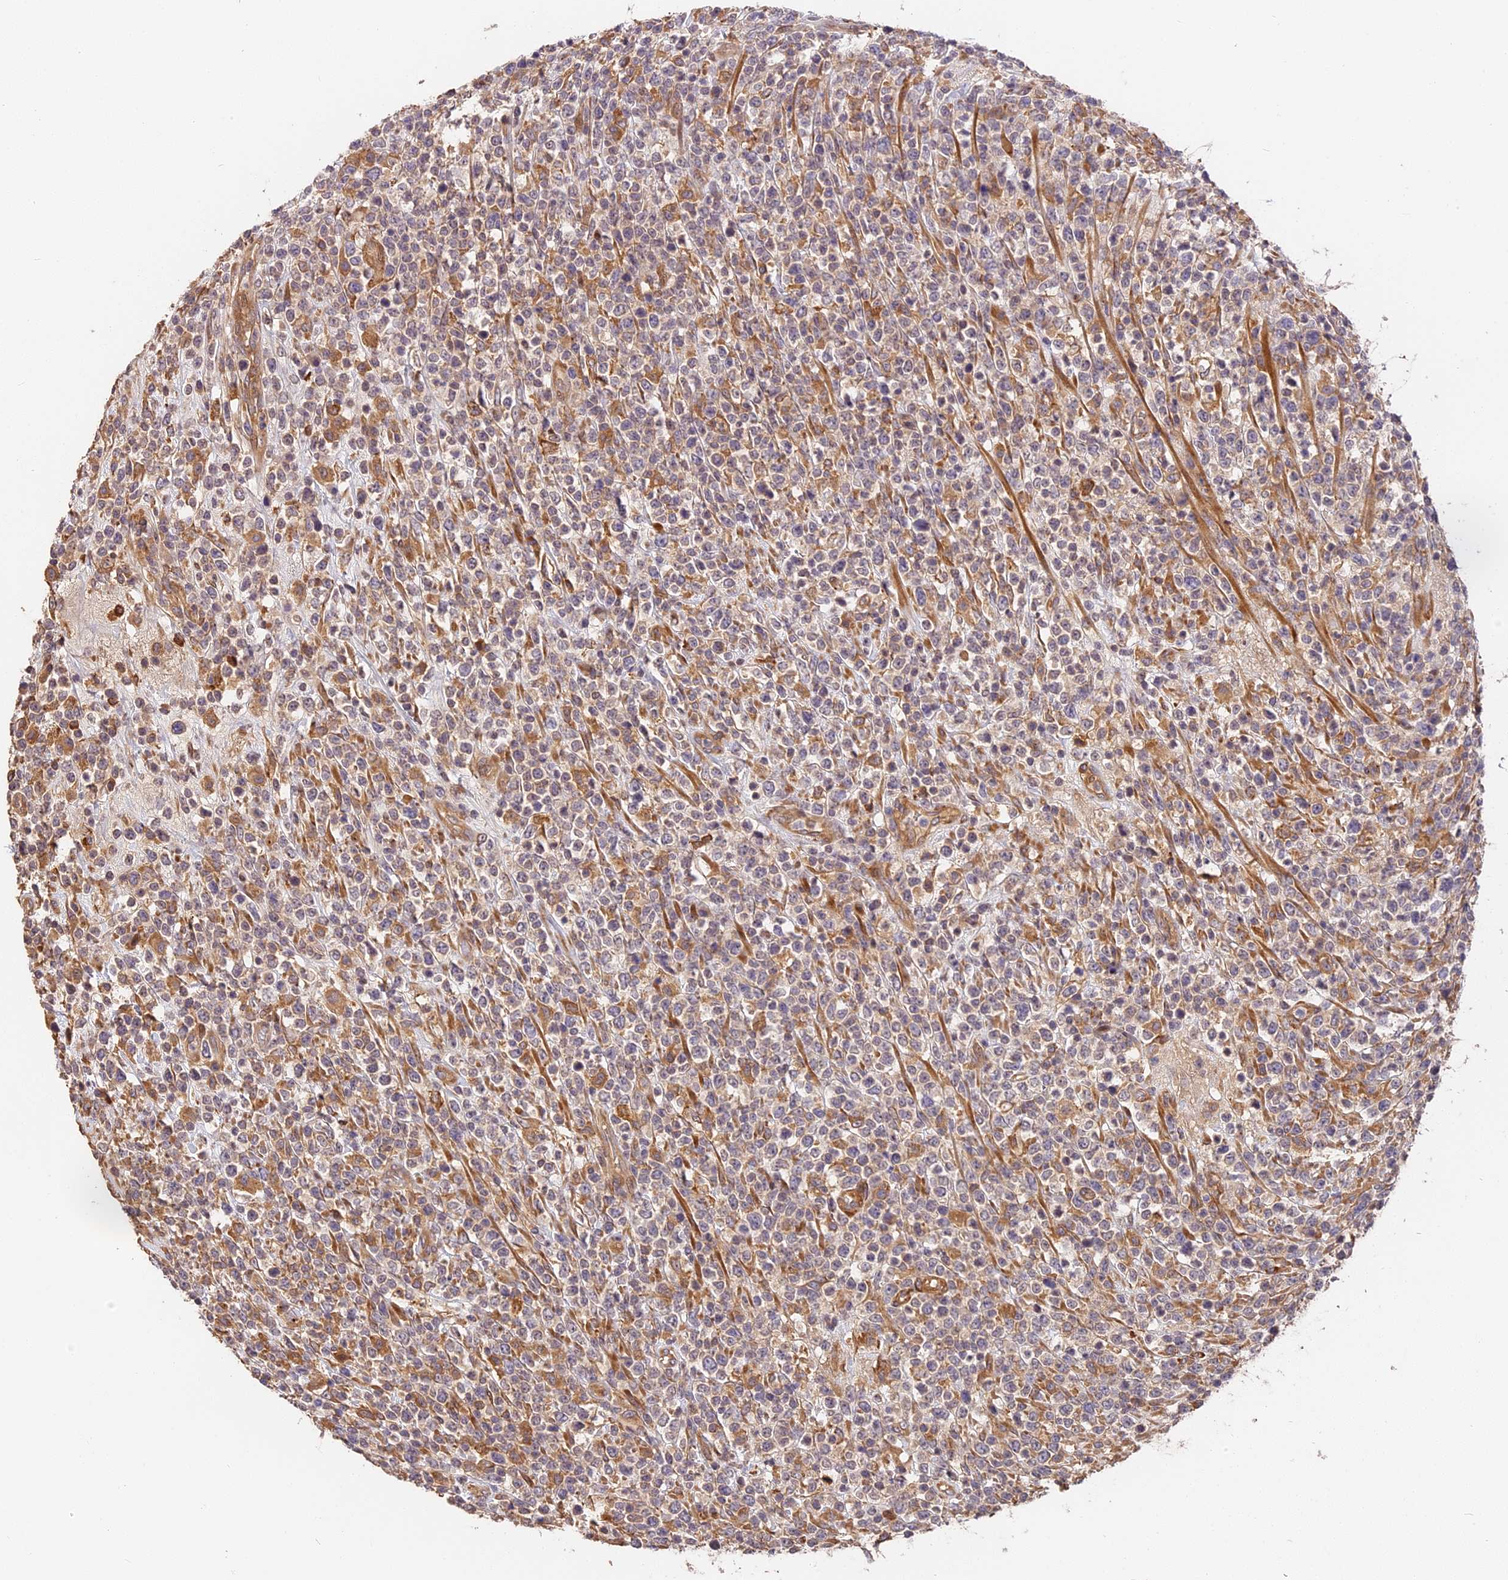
{"staining": {"intensity": "weak", "quantity": "<25%", "location": "cytoplasmic/membranous"}, "tissue": "lymphoma", "cell_type": "Tumor cells", "image_type": "cancer", "snomed": [{"axis": "morphology", "description": "Malignant lymphoma, non-Hodgkin's type, High grade"}, {"axis": "topography", "description": "Colon"}], "caption": "Human lymphoma stained for a protein using immunohistochemistry (IHC) reveals no positivity in tumor cells.", "gene": "ARHGAP17", "patient": {"sex": "female", "age": 53}}